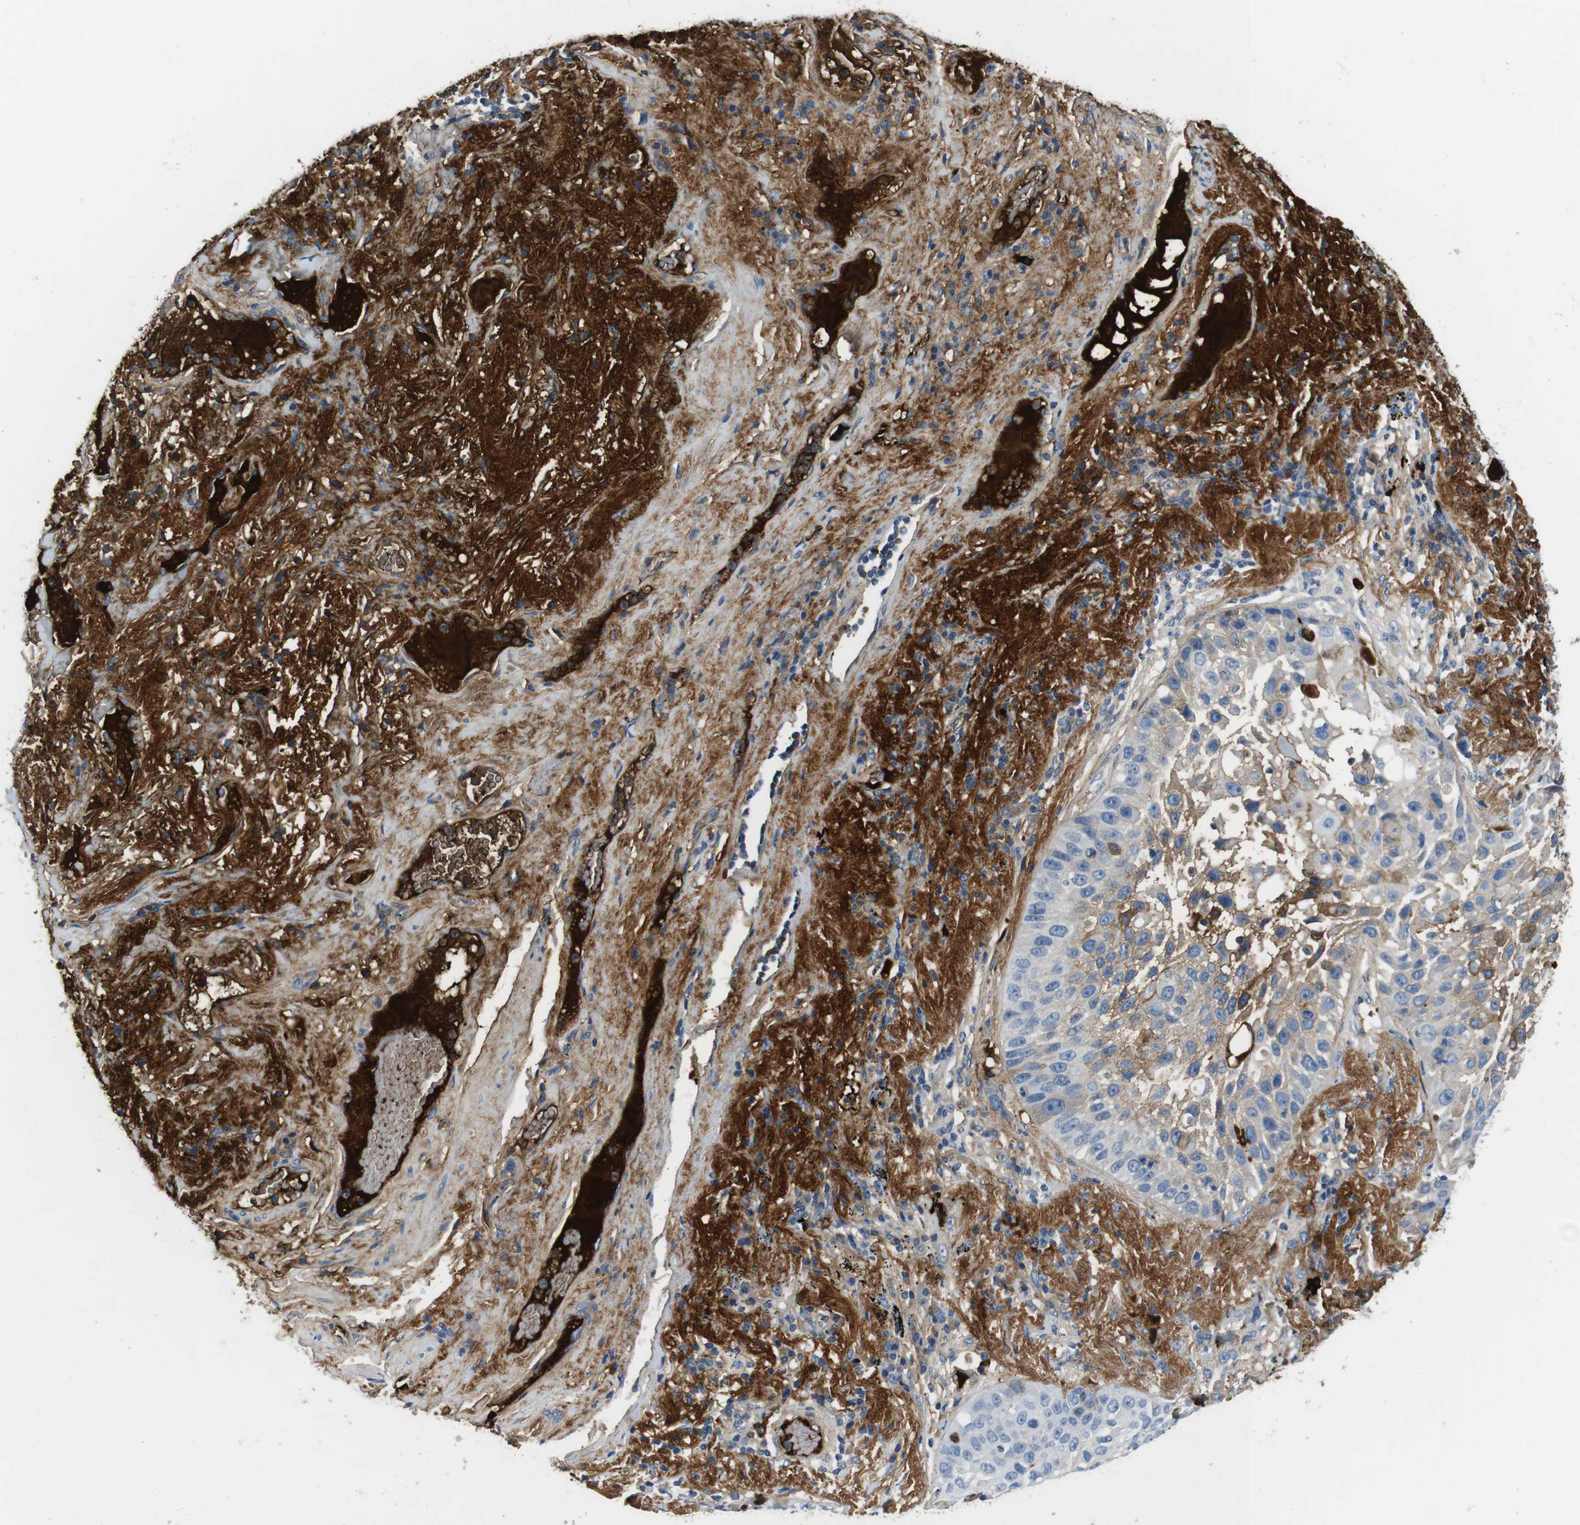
{"staining": {"intensity": "negative", "quantity": "none", "location": "none"}, "tissue": "lung cancer", "cell_type": "Tumor cells", "image_type": "cancer", "snomed": [{"axis": "morphology", "description": "Squamous cell carcinoma, NOS"}, {"axis": "topography", "description": "Lung"}], "caption": "Immunohistochemical staining of human lung cancer displays no significant staining in tumor cells. (Stains: DAB immunohistochemistry (IHC) with hematoxylin counter stain, Microscopy: brightfield microscopy at high magnification).", "gene": "IGHD", "patient": {"sex": "male", "age": 57}}